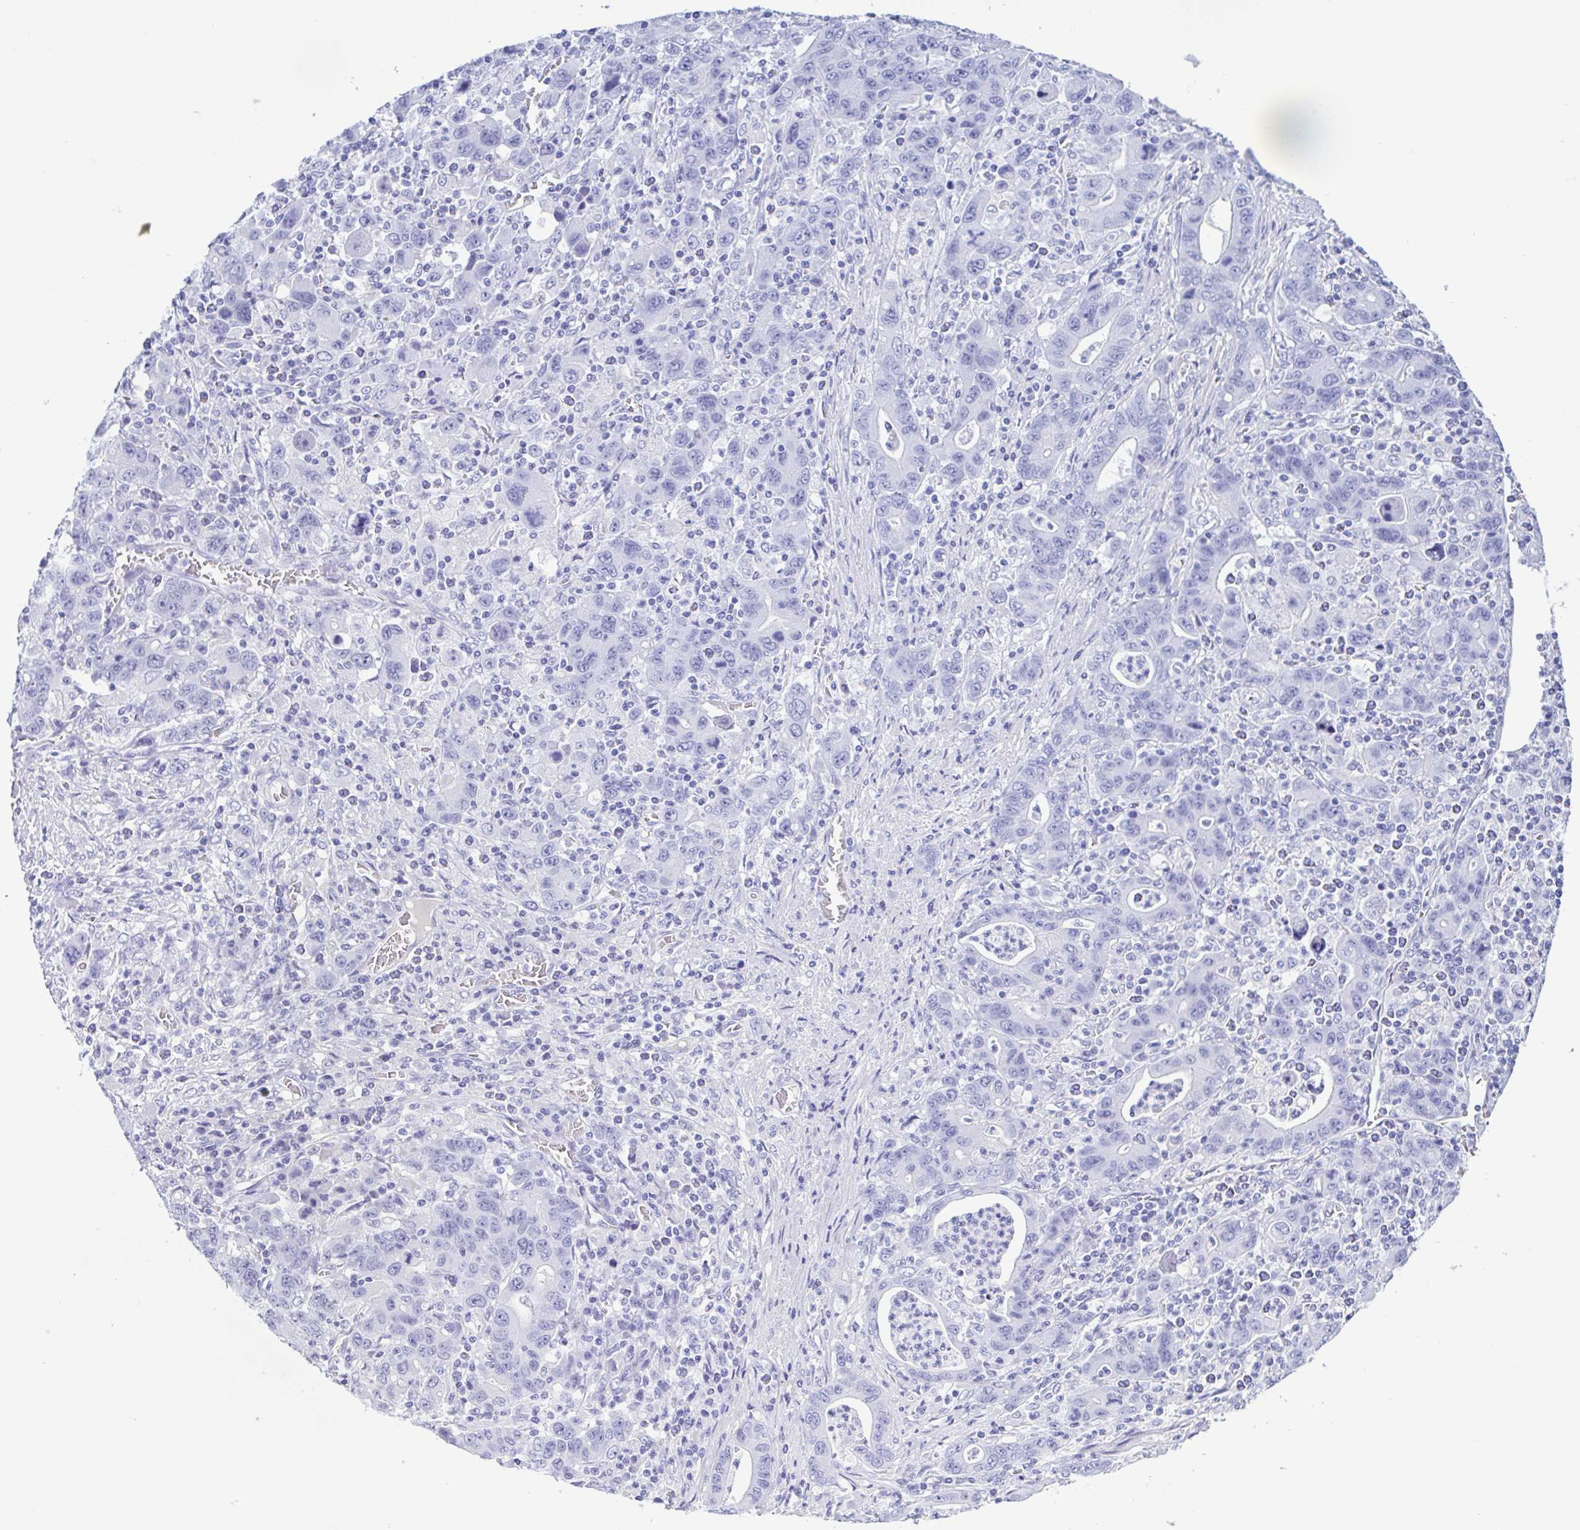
{"staining": {"intensity": "negative", "quantity": "none", "location": "none"}, "tissue": "stomach cancer", "cell_type": "Tumor cells", "image_type": "cancer", "snomed": [{"axis": "morphology", "description": "Adenocarcinoma, NOS"}, {"axis": "topography", "description": "Stomach, upper"}], "caption": "Immunohistochemical staining of human stomach cancer exhibits no significant expression in tumor cells. (Immunohistochemistry (ihc), brightfield microscopy, high magnification).", "gene": "TSPY2", "patient": {"sex": "male", "age": 69}}